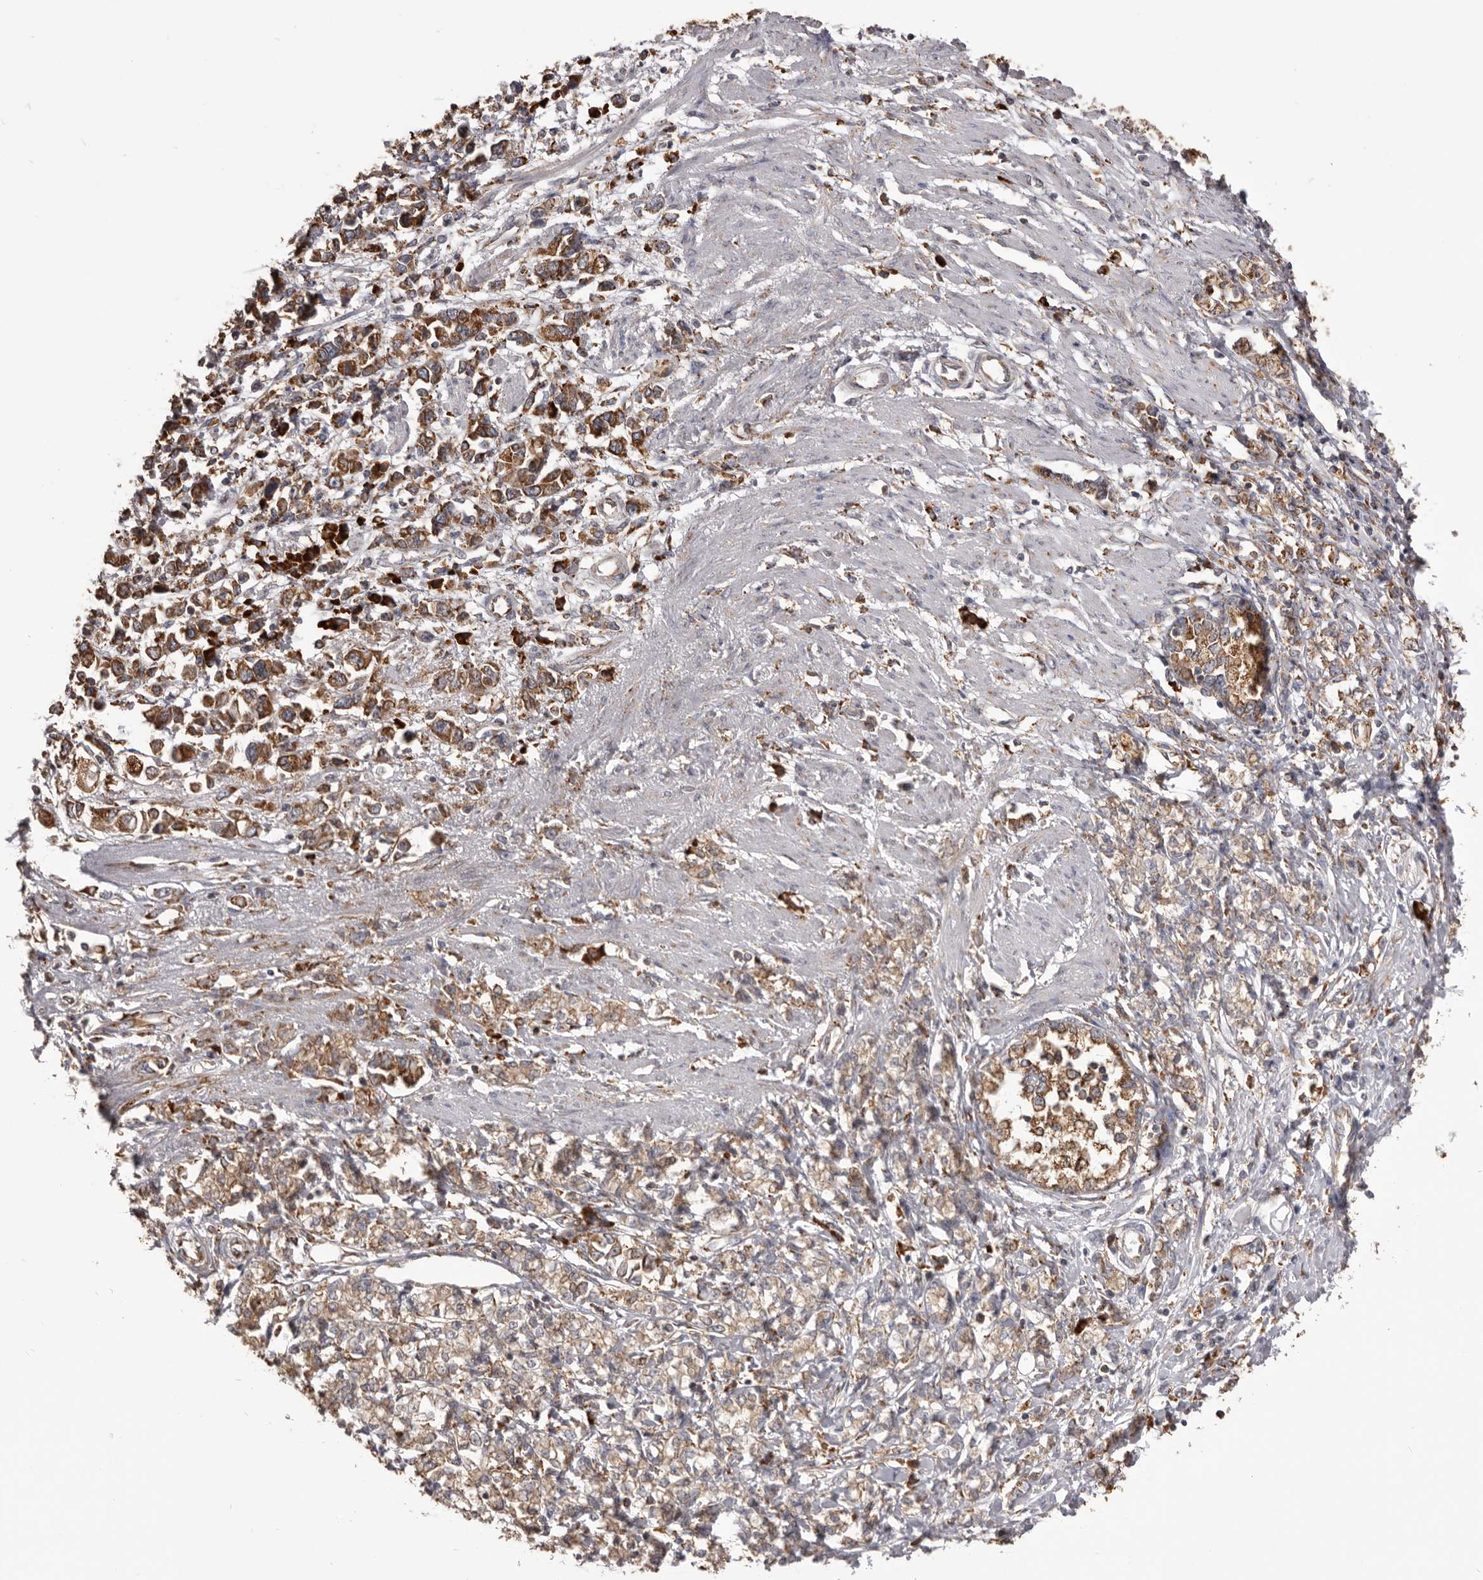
{"staining": {"intensity": "moderate", "quantity": ">75%", "location": "cytoplasmic/membranous"}, "tissue": "stomach cancer", "cell_type": "Tumor cells", "image_type": "cancer", "snomed": [{"axis": "morphology", "description": "Adenocarcinoma, NOS"}, {"axis": "topography", "description": "Stomach"}], "caption": "Stomach cancer stained with immunohistochemistry reveals moderate cytoplasmic/membranous staining in approximately >75% of tumor cells.", "gene": "QRSL1", "patient": {"sex": "female", "age": 76}}